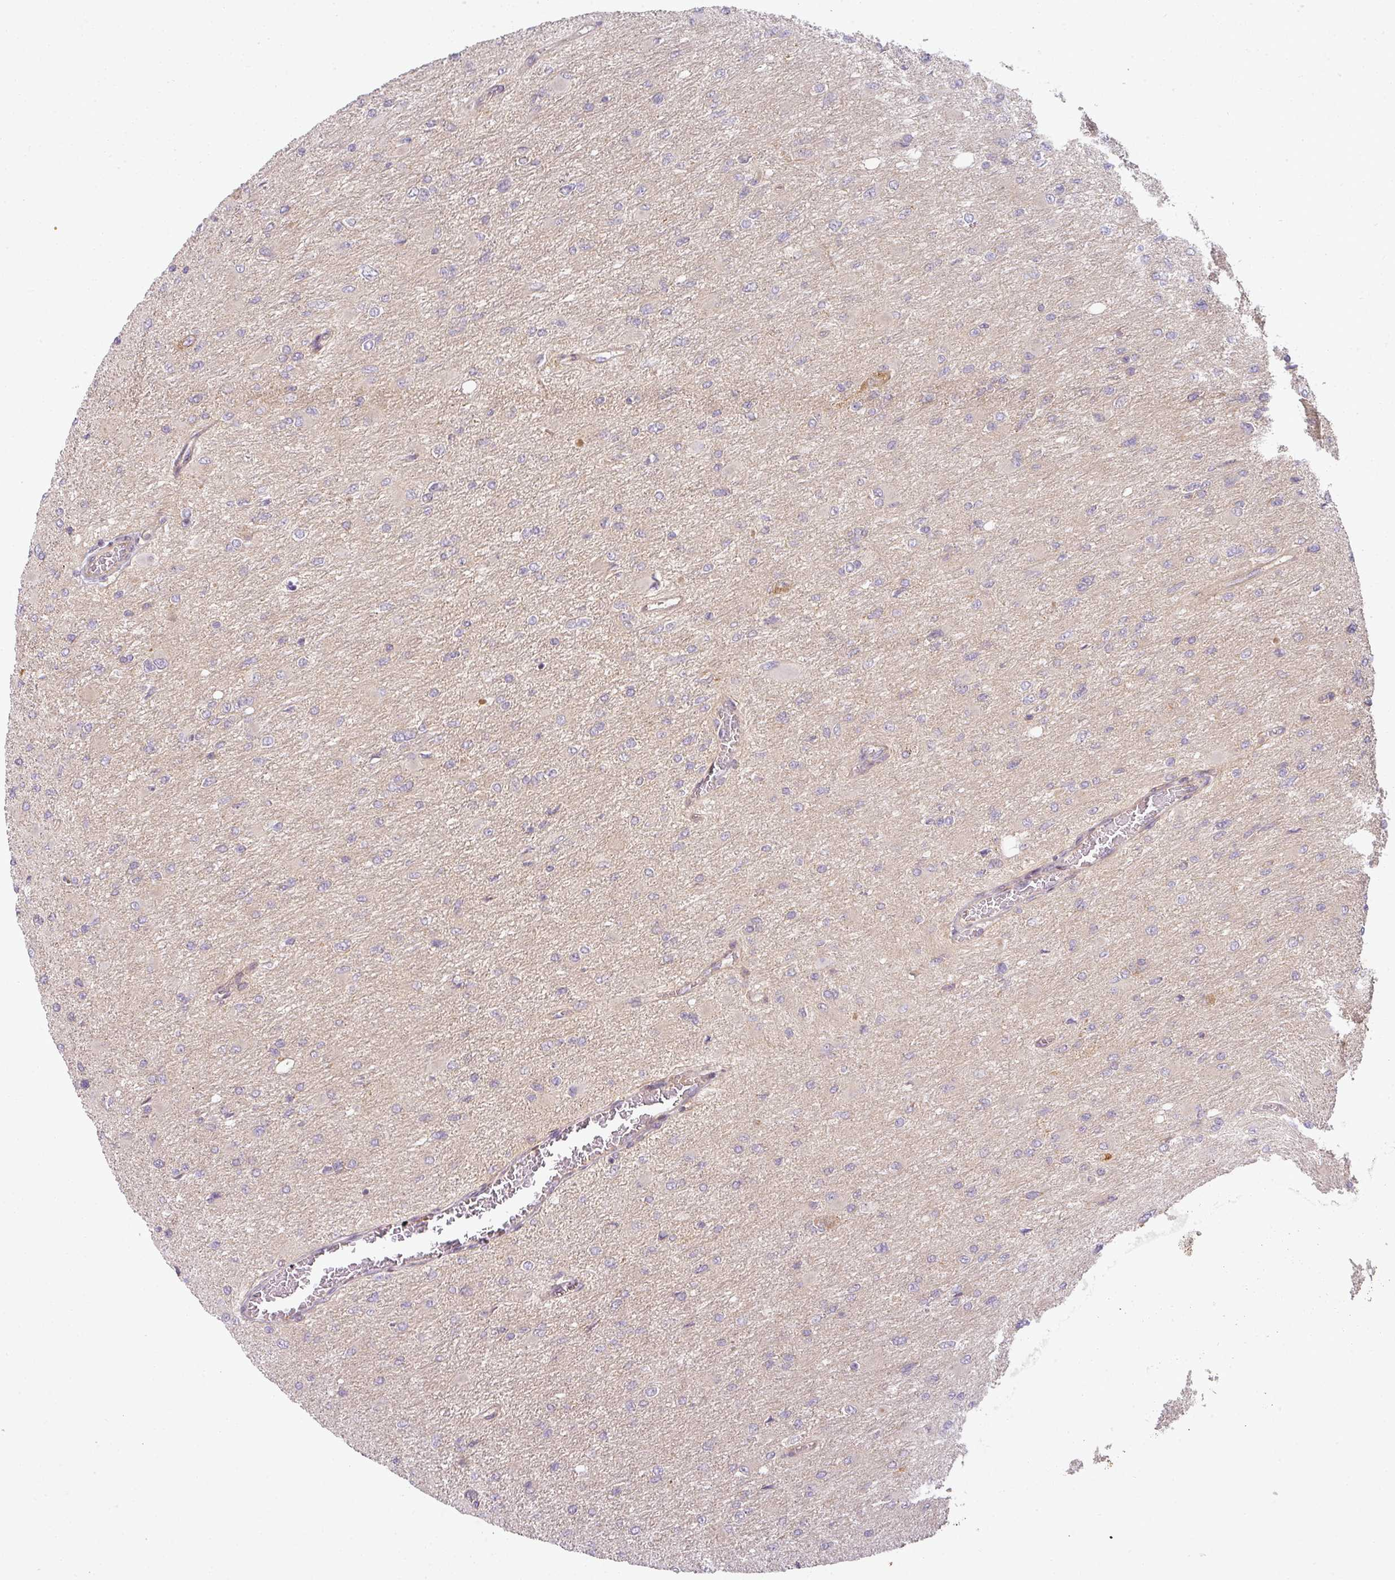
{"staining": {"intensity": "negative", "quantity": "none", "location": "none"}, "tissue": "glioma", "cell_type": "Tumor cells", "image_type": "cancer", "snomed": [{"axis": "morphology", "description": "Glioma, malignant, High grade"}, {"axis": "topography", "description": "Cerebral cortex"}], "caption": "IHC photomicrograph of neoplastic tissue: human malignant glioma (high-grade) stained with DAB demonstrates no significant protein positivity in tumor cells.", "gene": "CNOT1", "patient": {"sex": "female", "age": 36}}